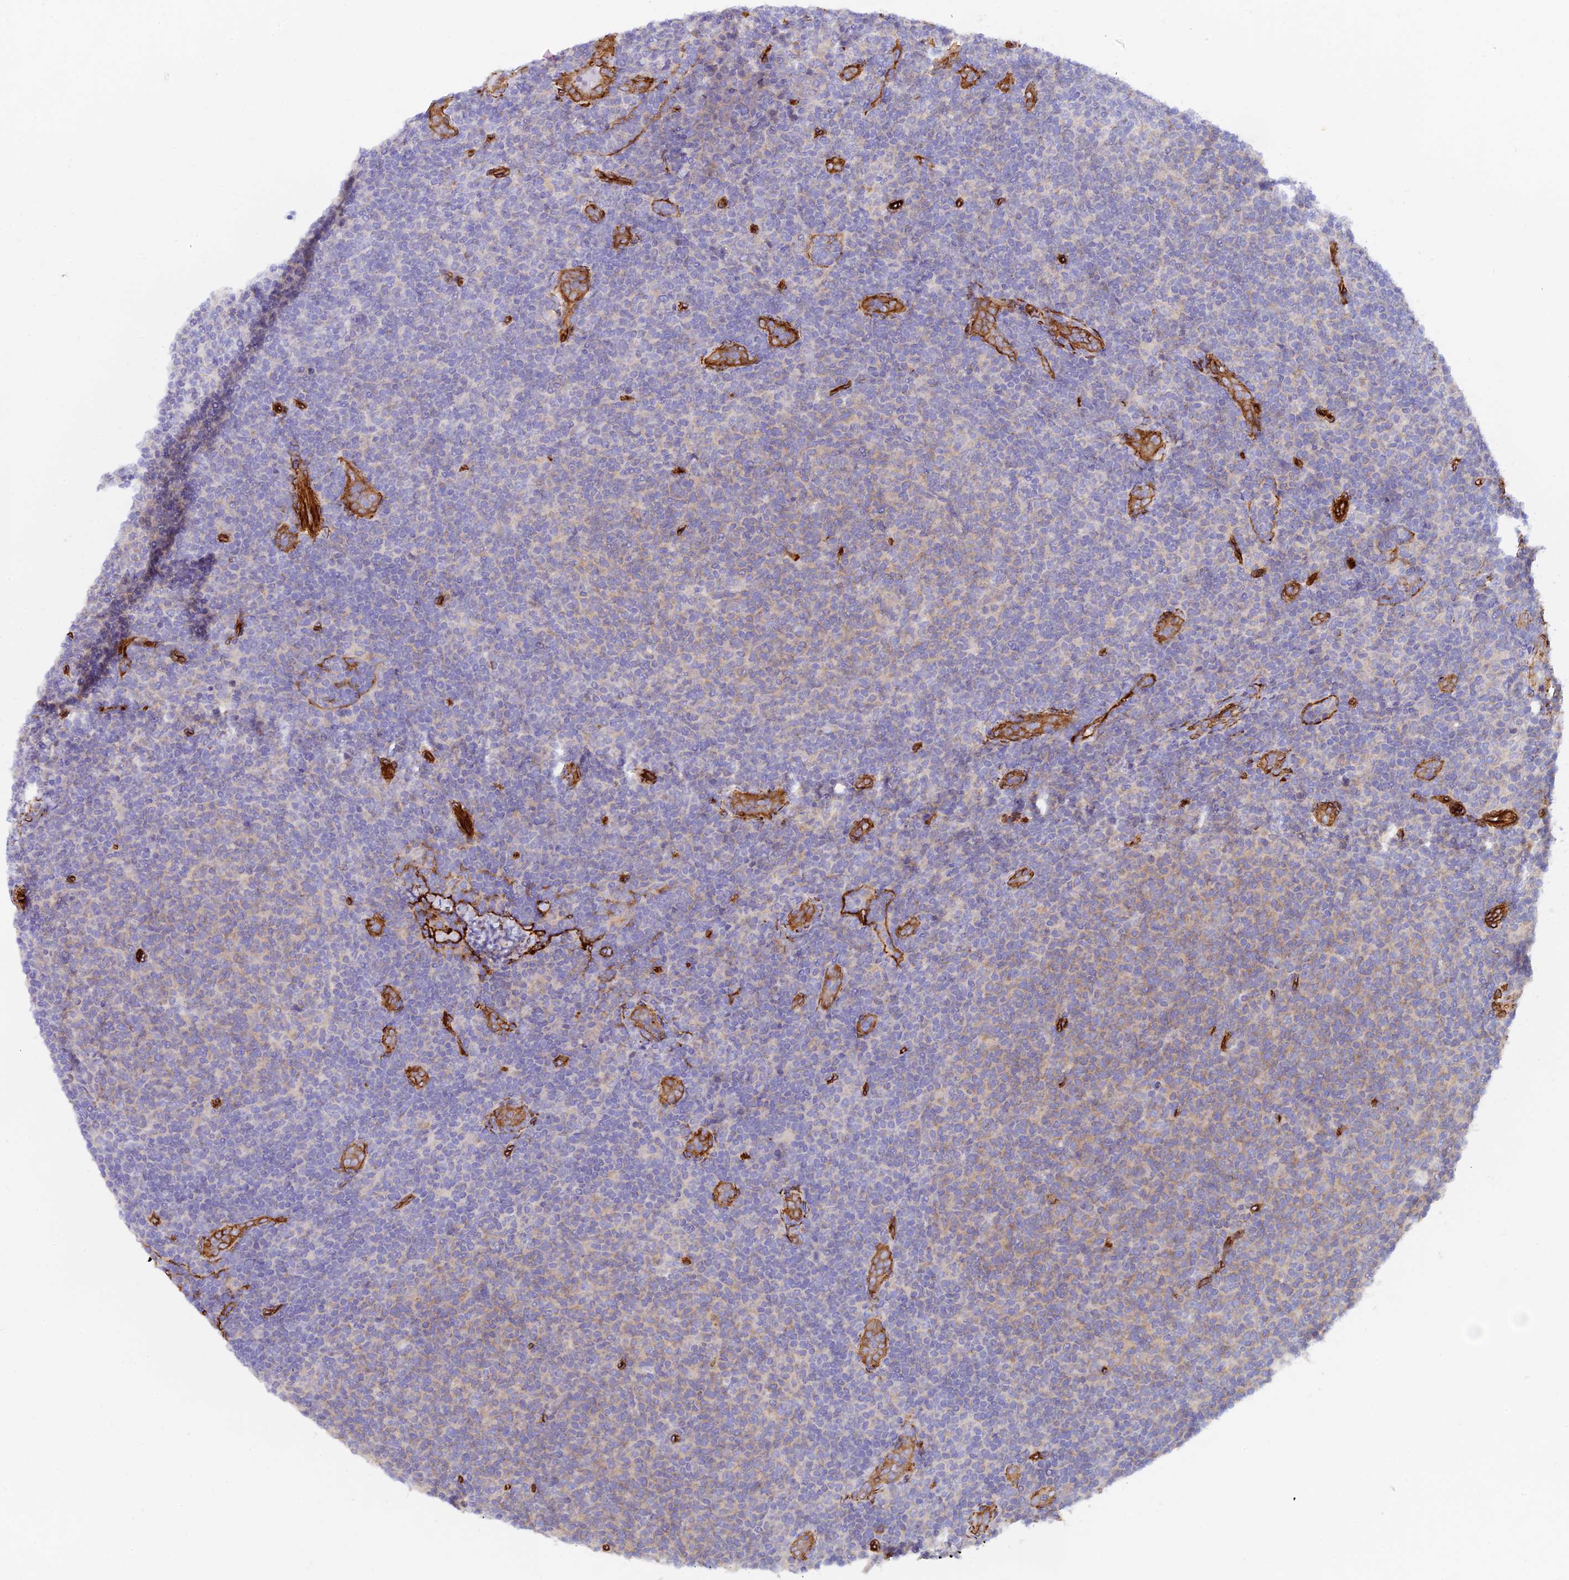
{"staining": {"intensity": "weak", "quantity": "25%-75%", "location": "cytoplasmic/membranous"}, "tissue": "lymphoma", "cell_type": "Tumor cells", "image_type": "cancer", "snomed": [{"axis": "morphology", "description": "Malignant lymphoma, non-Hodgkin's type, Low grade"}, {"axis": "topography", "description": "Lymph node"}], "caption": "Immunohistochemical staining of human low-grade malignant lymphoma, non-Hodgkin's type exhibits low levels of weak cytoplasmic/membranous positivity in approximately 25%-75% of tumor cells. (Stains: DAB (3,3'-diaminobenzidine) in brown, nuclei in blue, Microscopy: brightfield microscopy at high magnification).", "gene": "MYO9A", "patient": {"sex": "male", "age": 66}}